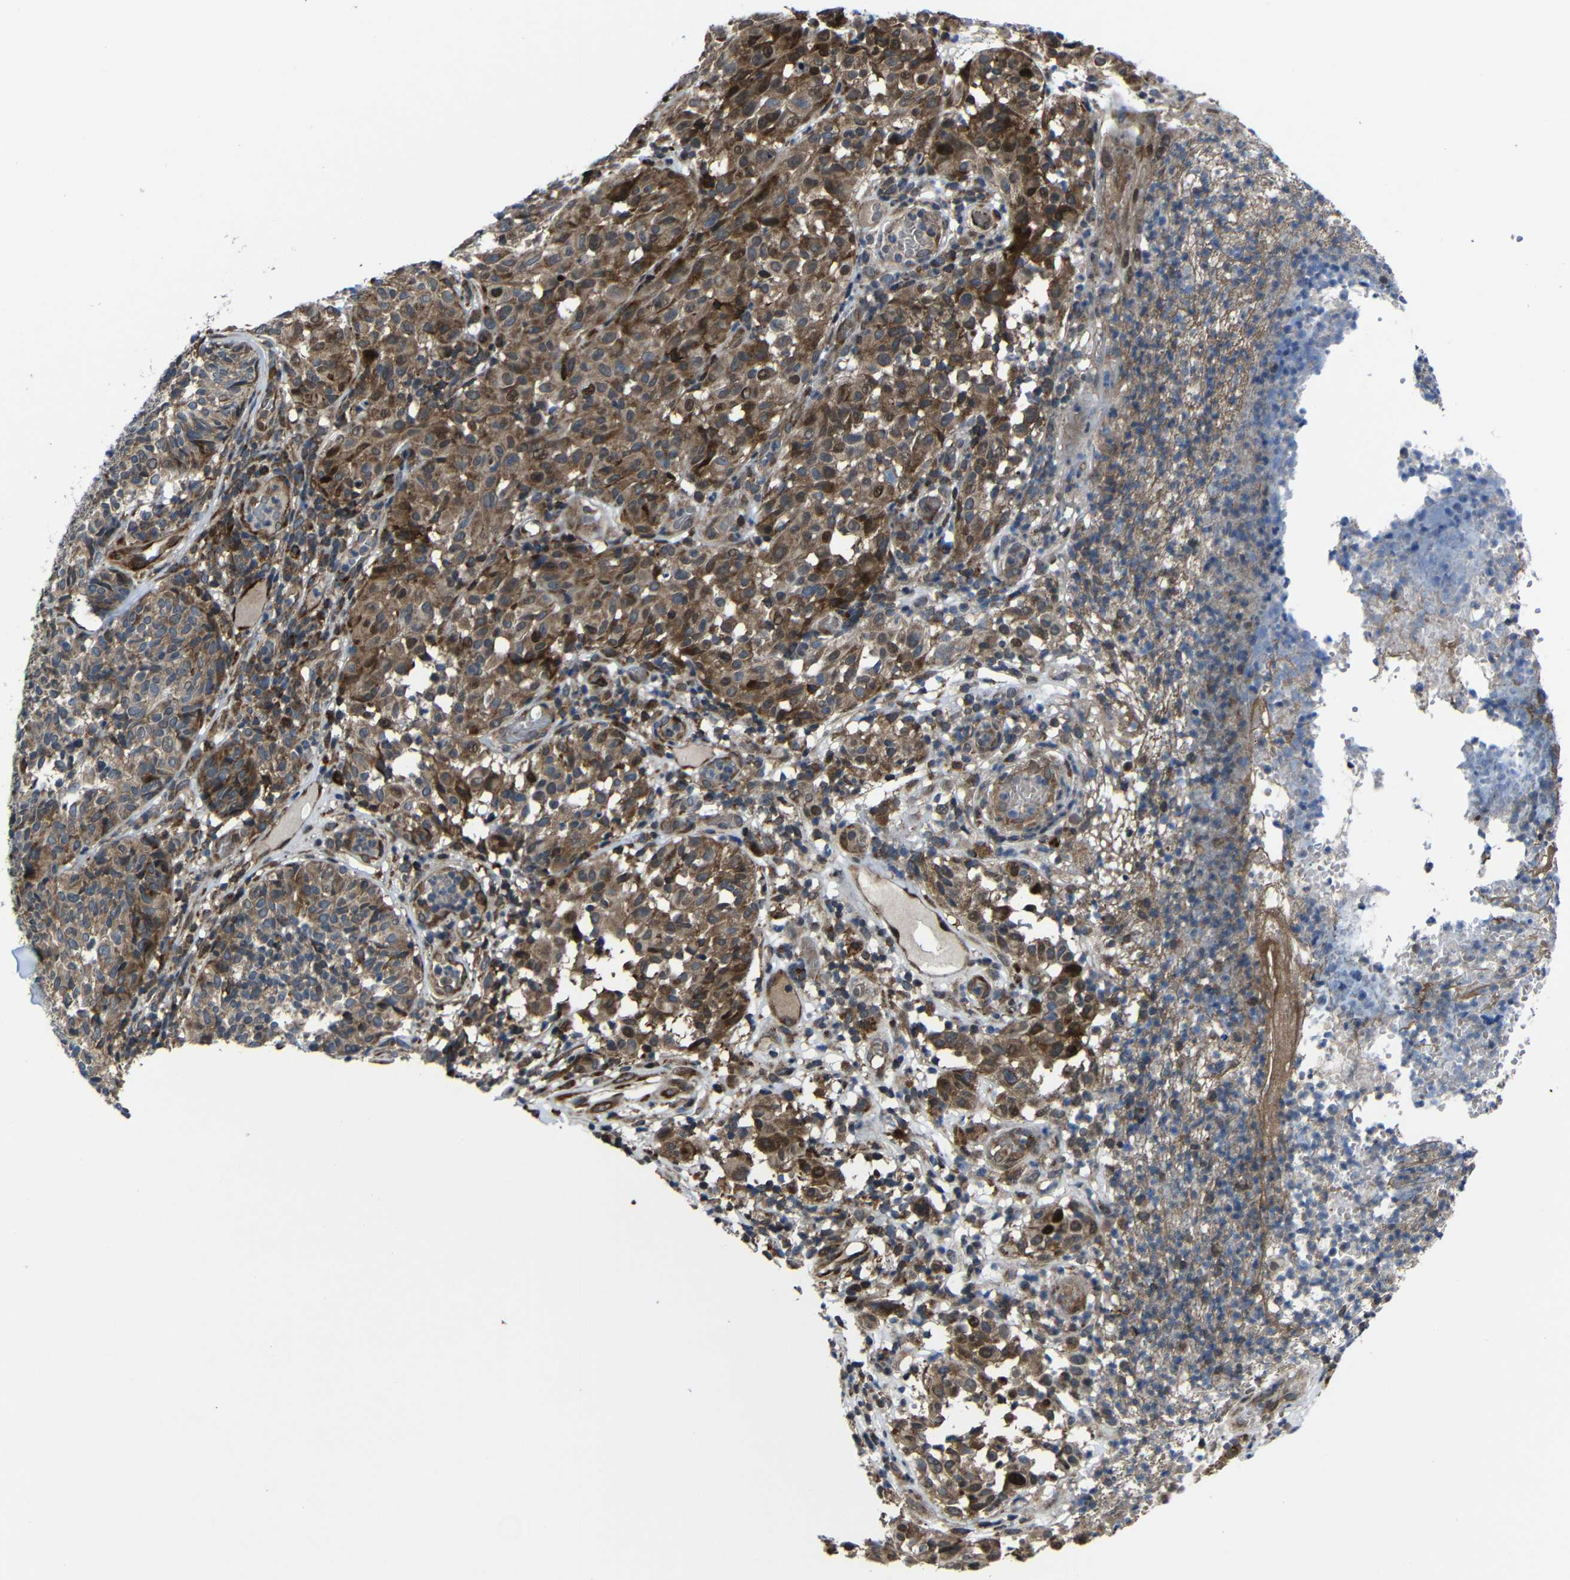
{"staining": {"intensity": "moderate", "quantity": ">75%", "location": "cytoplasmic/membranous"}, "tissue": "melanoma", "cell_type": "Tumor cells", "image_type": "cancer", "snomed": [{"axis": "morphology", "description": "Malignant melanoma, NOS"}, {"axis": "topography", "description": "Skin"}], "caption": "Protein analysis of malignant melanoma tissue demonstrates moderate cytoplasmic/membranous staining in approximately >75% of tumor cells.", "gene": "KIAA0513", "patient": {"sex": "female", "age": 46}}